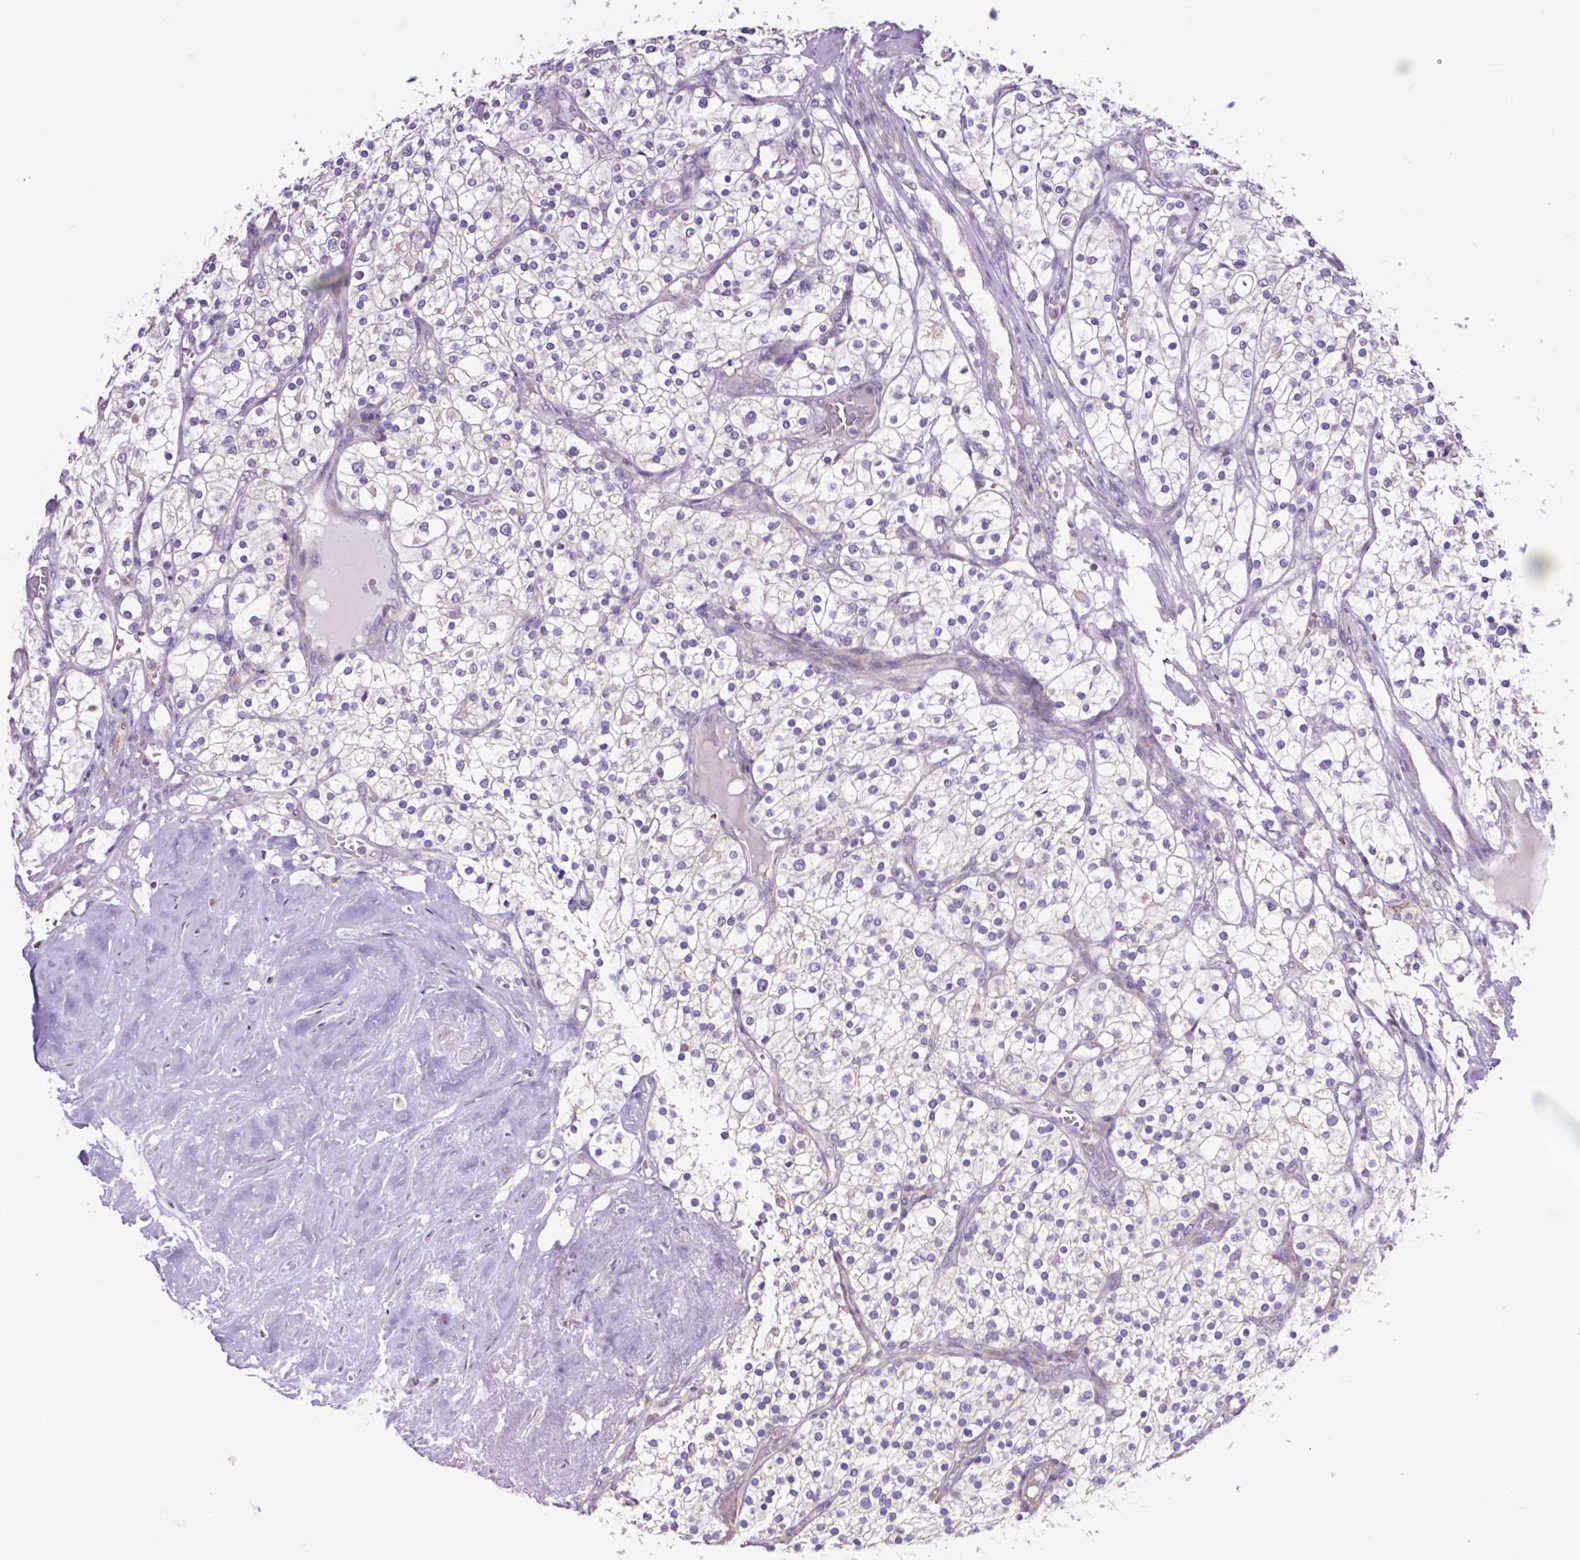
{"staining": {"intensity": "negative", "quantity": "none", "location": "none"}, "tissue": "renal cancer", "cell_type": "Tumor cells", "image_type": "cancer", "snomed": [{"axis": "morphology", "description": "Adenocarcinoma, NOS"}, {"axis": "topography", "description": "Kidney"}], "caption": "IHC photomicrograph of renal adenocarcinoma stained for a protein (brown), which demonstrates no expression in tumor cells.", "gene": "MCL1", "patient": {"sex": "male", "age": 80}}